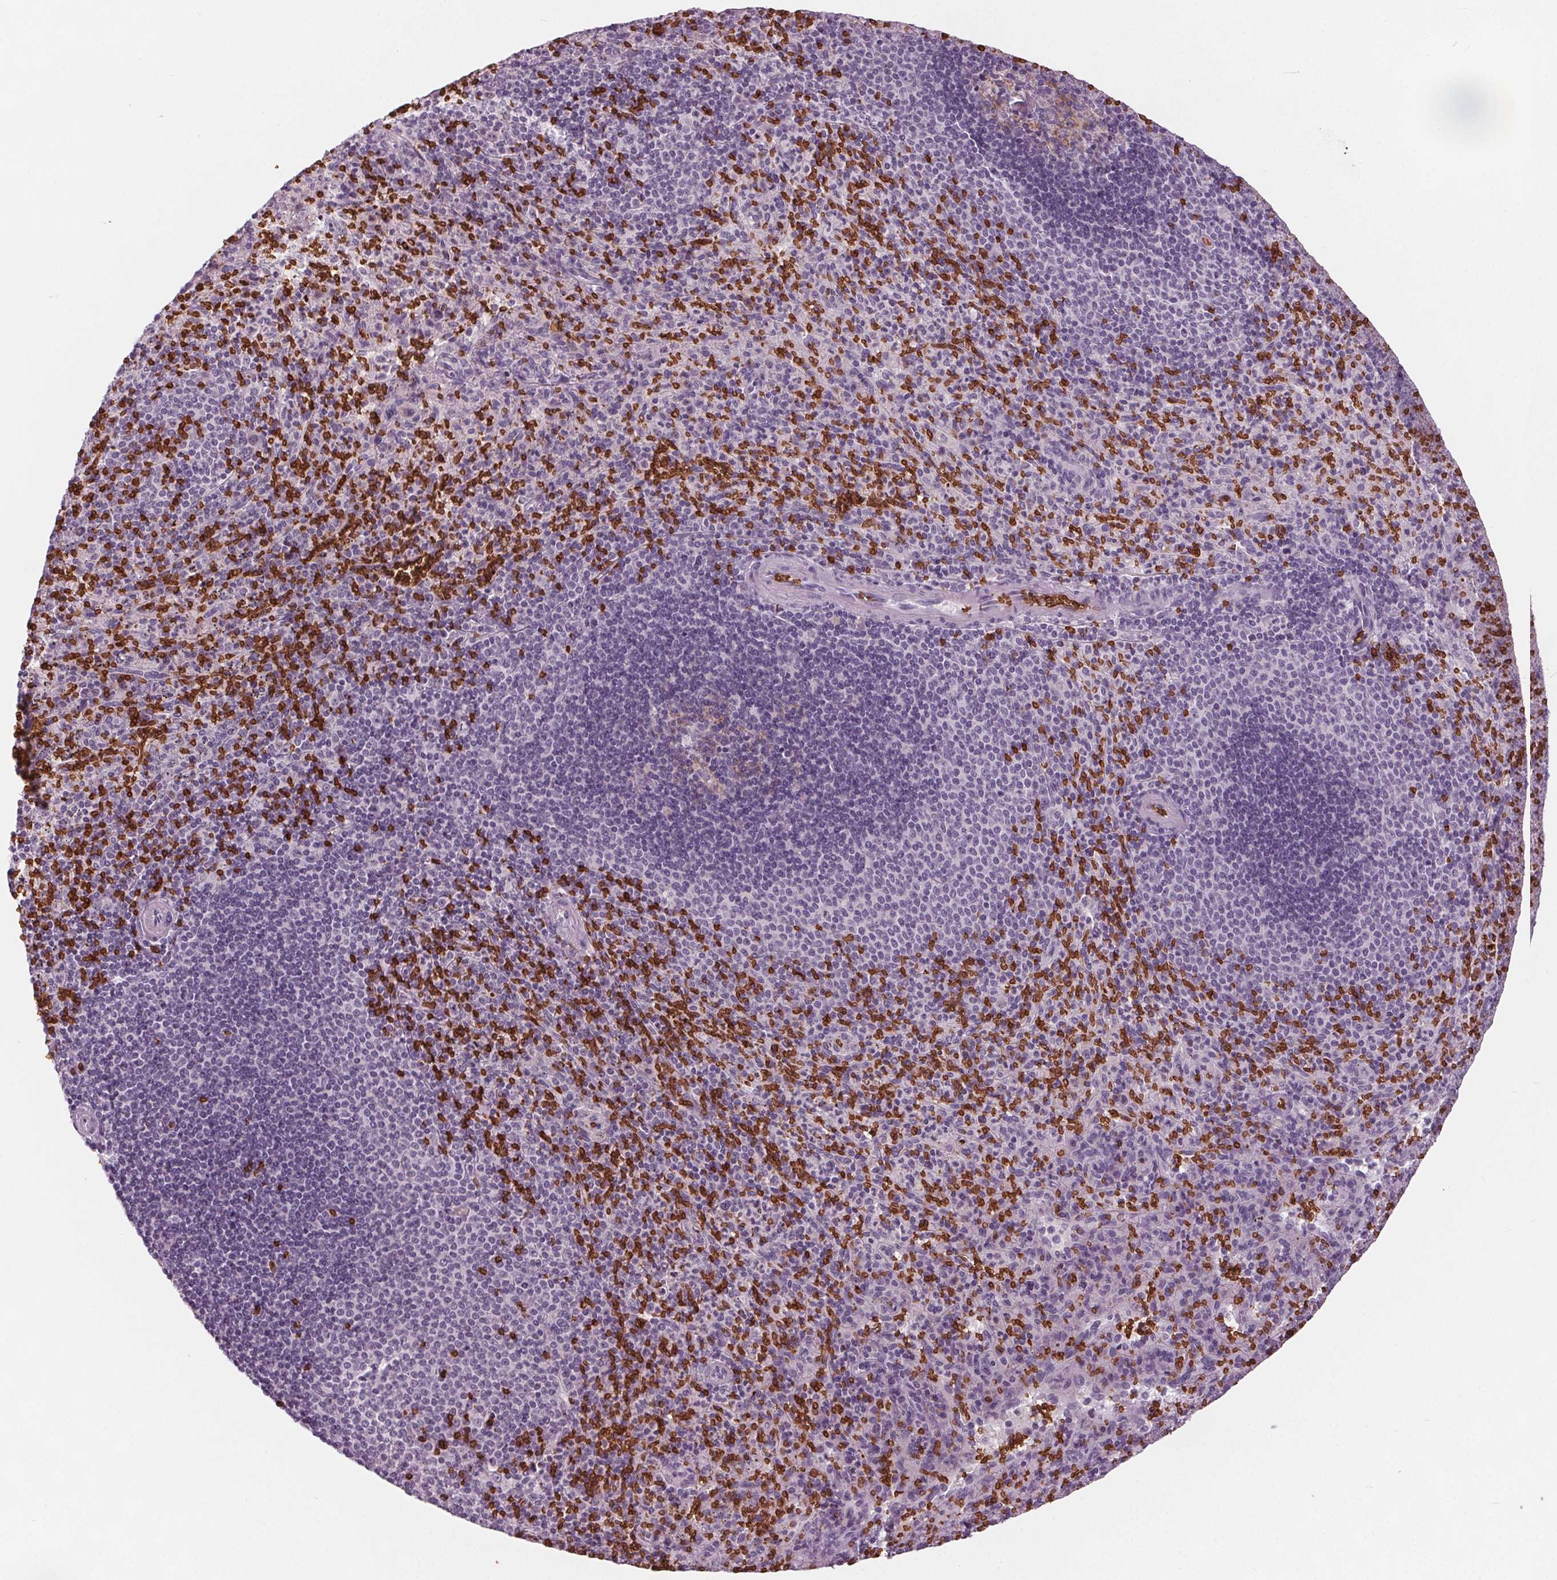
{"staining": {"intensity": "negative", "quantity": "none", "location": "none"}, "tissue": "spleen", "cell_type": "Cells in red pulp", "image_type": "normal", "snomed": [{"axis": "morphology", "description": "Normal tissue, NOS"}, {"axis": "topography", "description": "Spleen"}], "caption": "This micrograph is of normal spleen stained with immunohistochemistry to label a protein in brown with the nuclei are counter-stained blue. There is no staining in cells in red pulp.", "gene": "SLC4A1", "patient": {"sex": "male", "age": 57}}